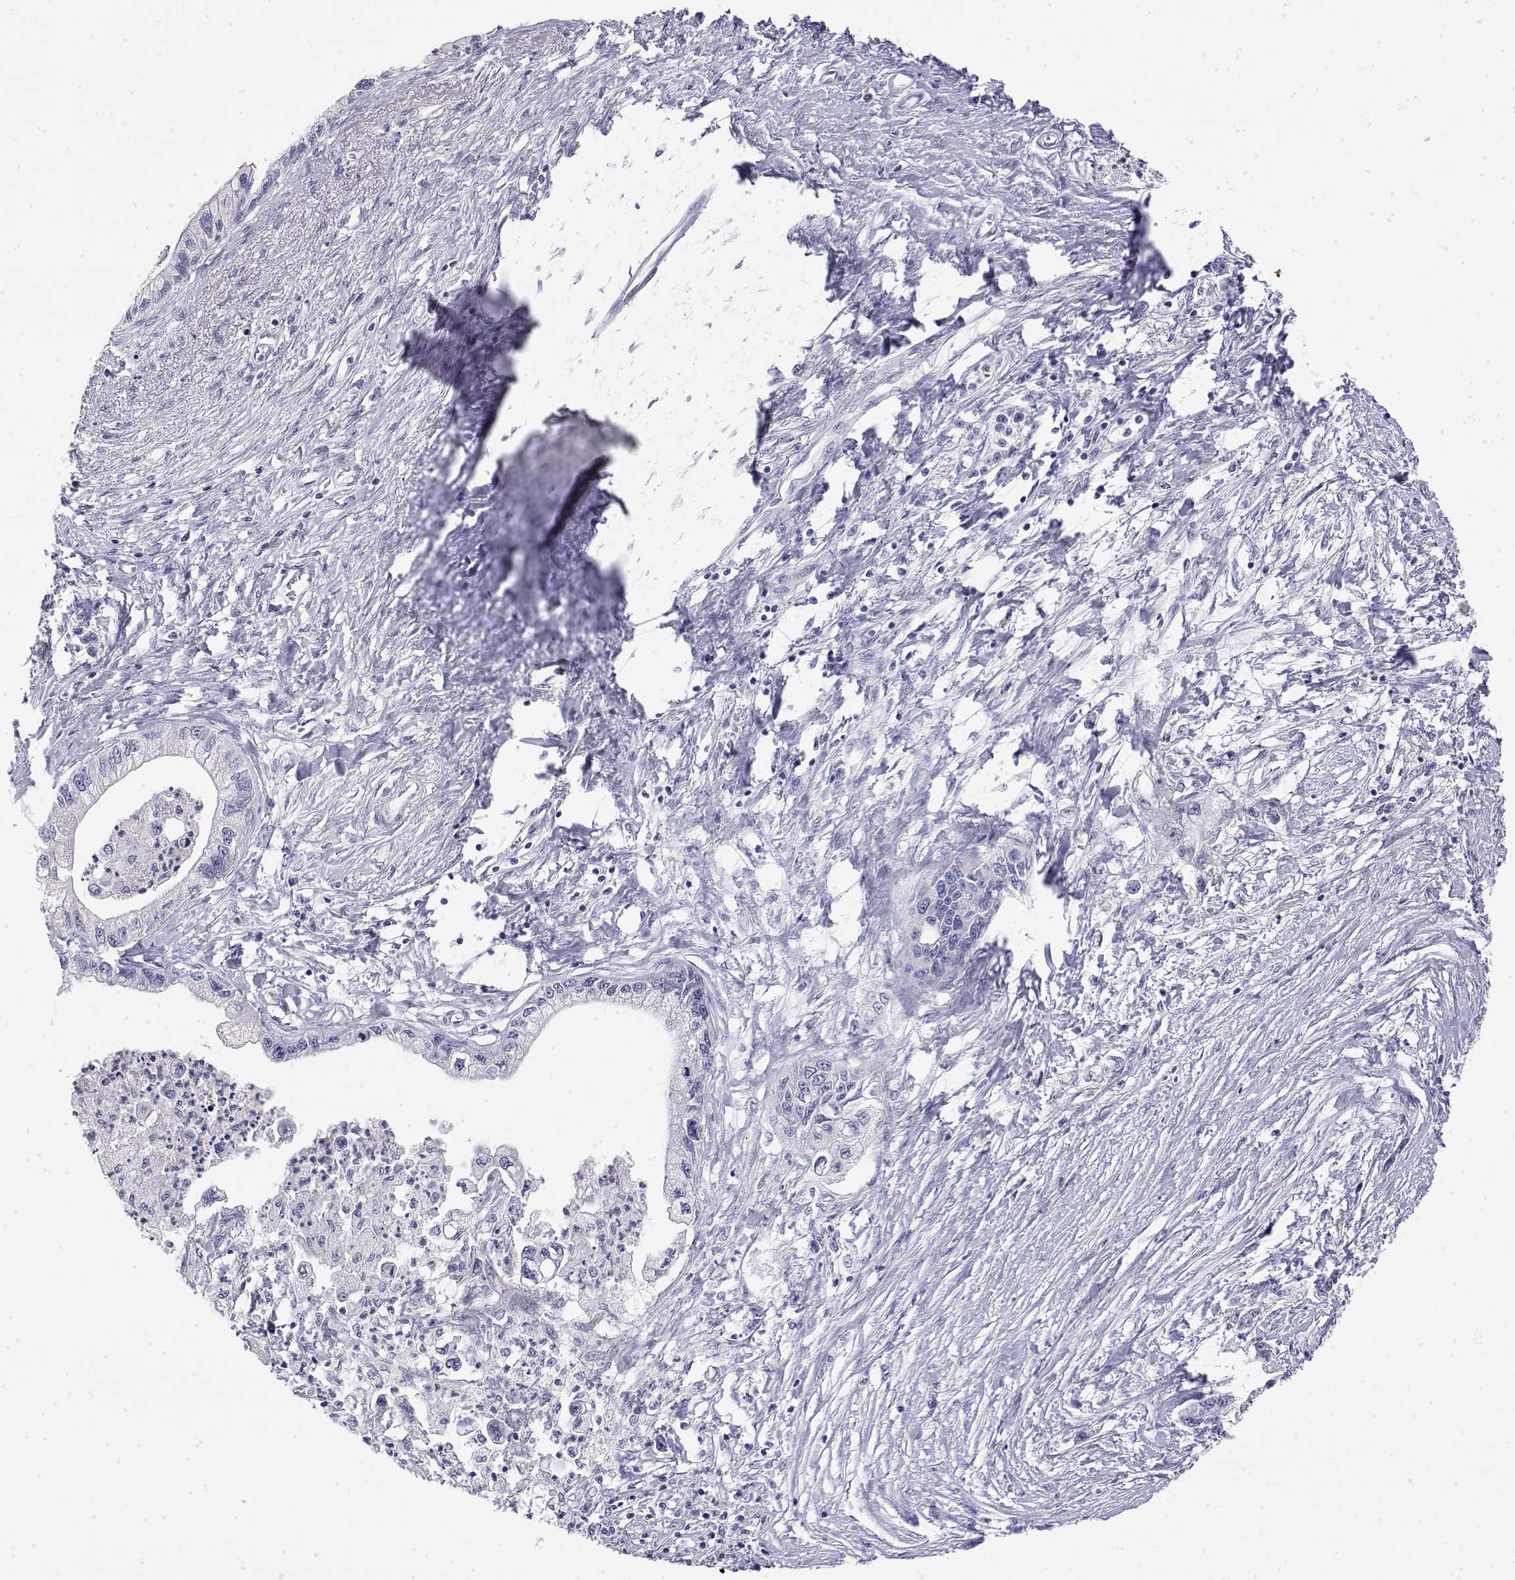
{"staining": {"intensity": "negative", "quantity": "none", "location": "none"}, "tissue": "pancreatic cancer", "cell_type": "Tumor cells", "image_type": "cancer", "snomed": [{"axis": "morphology", "description": "Adenocarcinoma, NOS"}, {"axis": "topography", "description": "Pancreas"}], "caption": "Immunohistochemistry (IHC) histopathology image of neoplastic tissue: human pancreatic cancer (adenocarcinoma) stained with DAB (3,3'-diaminobenzidine) demonstrates no significant protein positivity in tumor cells.", "gene": "LY6D", "patient": {"sex": "male", "age": 61}}